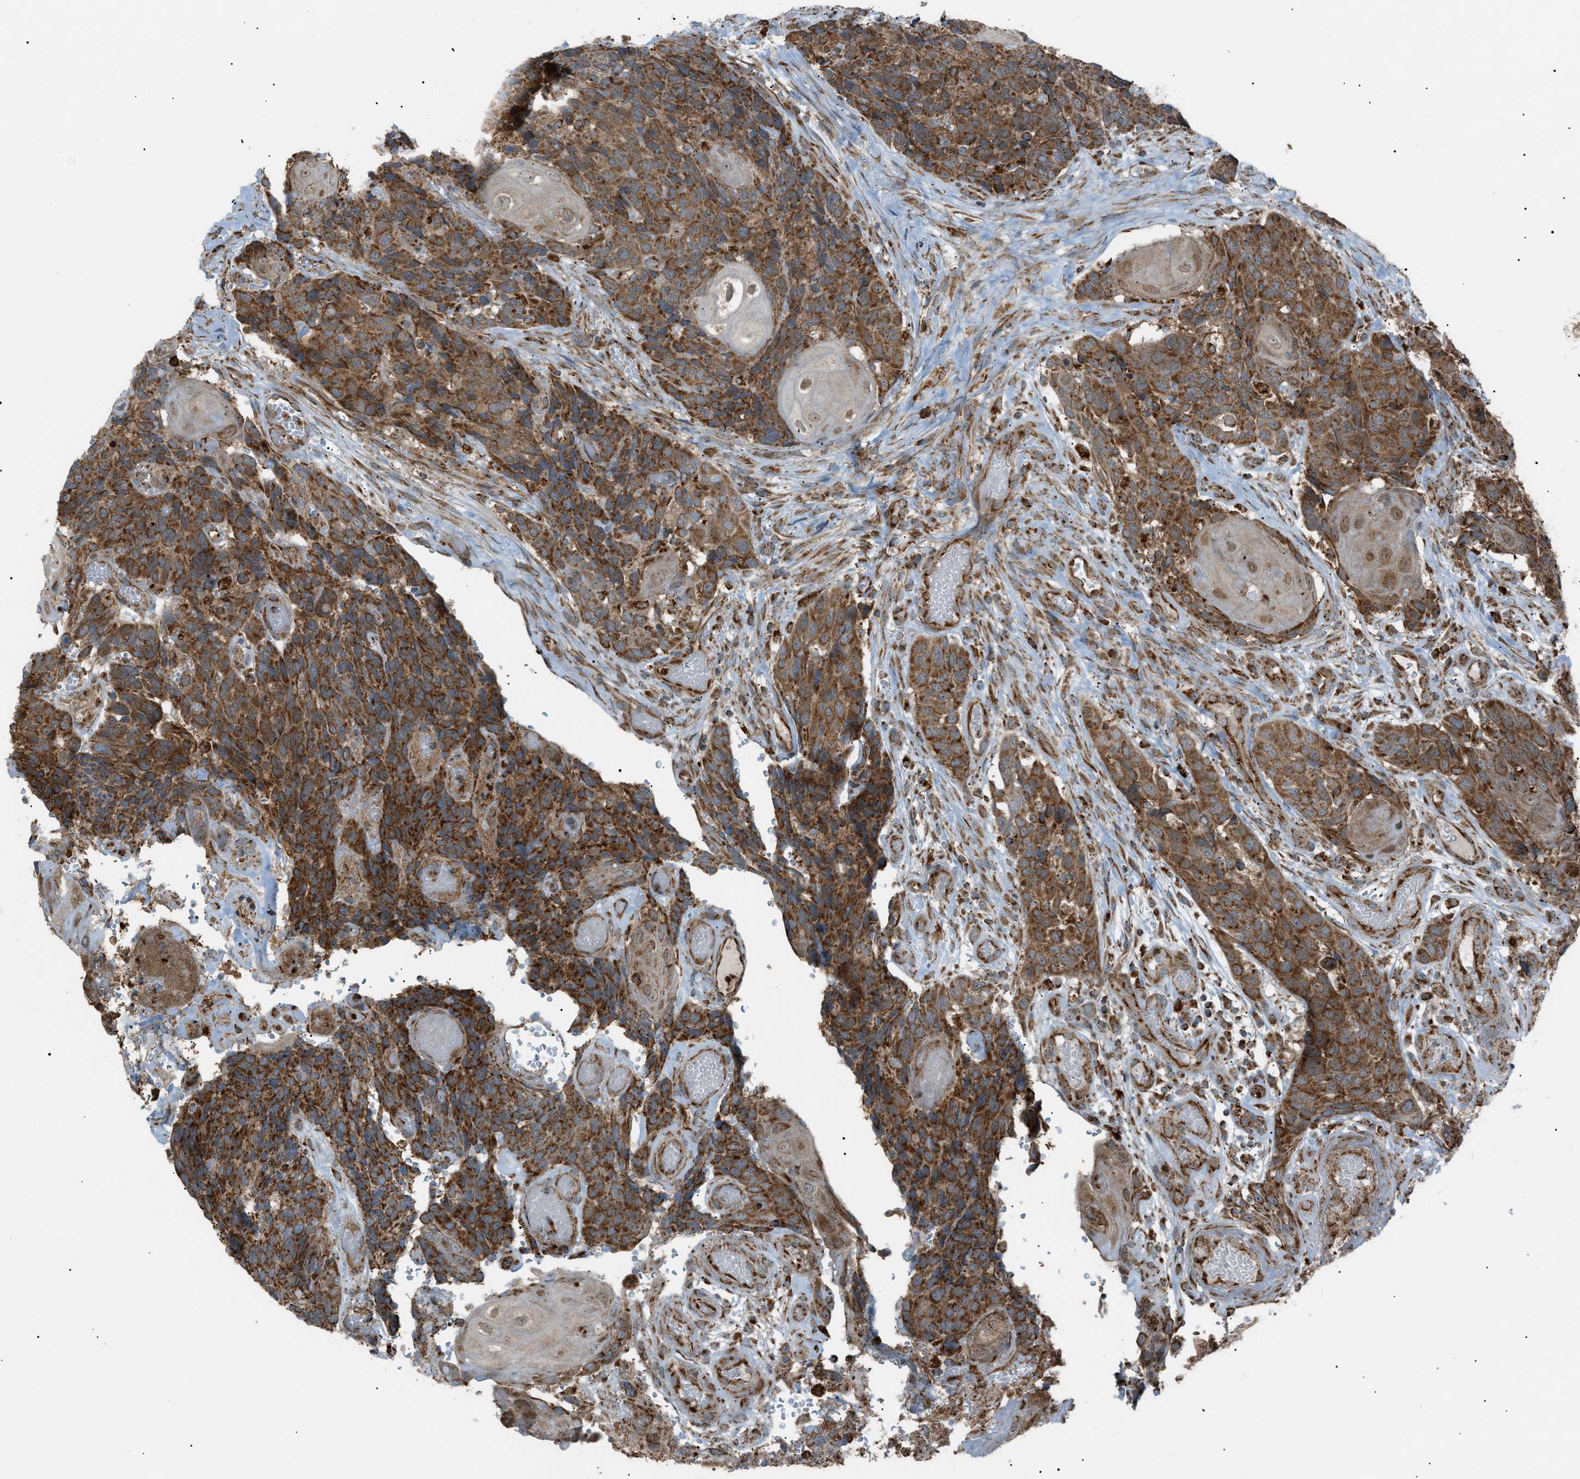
{"staining": {"intensity": "strong", "quantity": ">75%", "location": "cytoplasmic/membranous"}, "tissue": "head and neck cancer", "cell_type": "Tumor cells", "image_type": "cancer", "snomed": [{"axis": "morphology", "description": "Squamous cell carcinoma, NOS"}, {"axis": "topography", "description": "Head-Neck"}], "caption": "DAB (3,3'-diaminobenzidine) immunohistochemical staining of head and neck squamous cell carcinoma reveals strong cytoplasmic/membranous protein staining in approximately >75% of tumor cells.", "gene": "C1GALT1C1", "patient": {"sex": "male", "age": 66}}